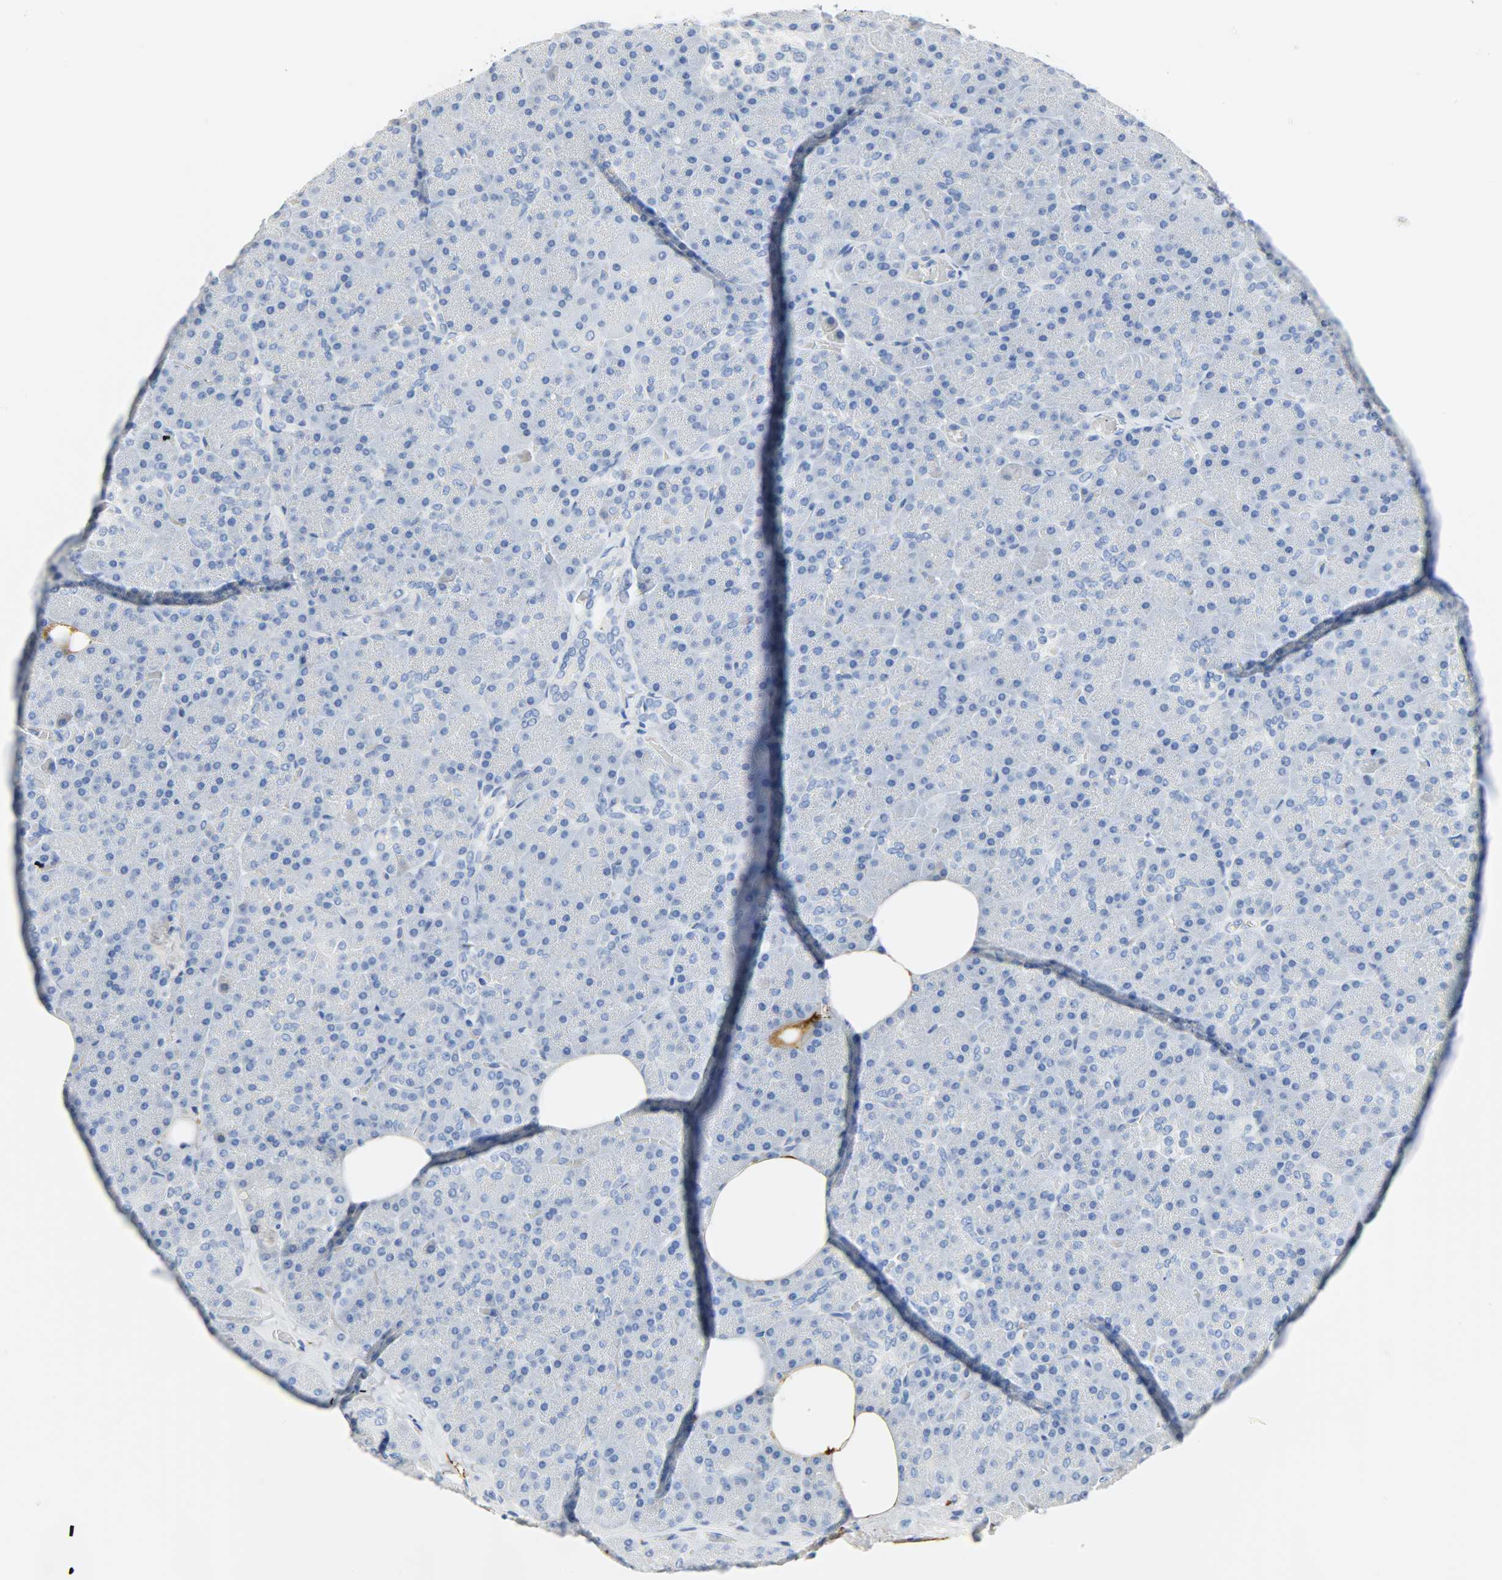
{"staining": {"intensity": "negative", "quantity": "none", "location": "none"}, "tissue": "pancreas", "cell_type": "Exocrine glandular cells", "image_type": "normal", "snomed": [{"axis": "morphology", "description": "Normal tissue, NOS"}, {"axis": "topography", "description": "Pancreas"}], "caption": "Exocrine glandular cells show no significant staining in unremarkable pancreas. The staining is performed using DAB brown chromogen with nuclei counter-stained in using hematoxylin.", "gene": "CA3", "patient": {"sex": "female", "age": 35}}